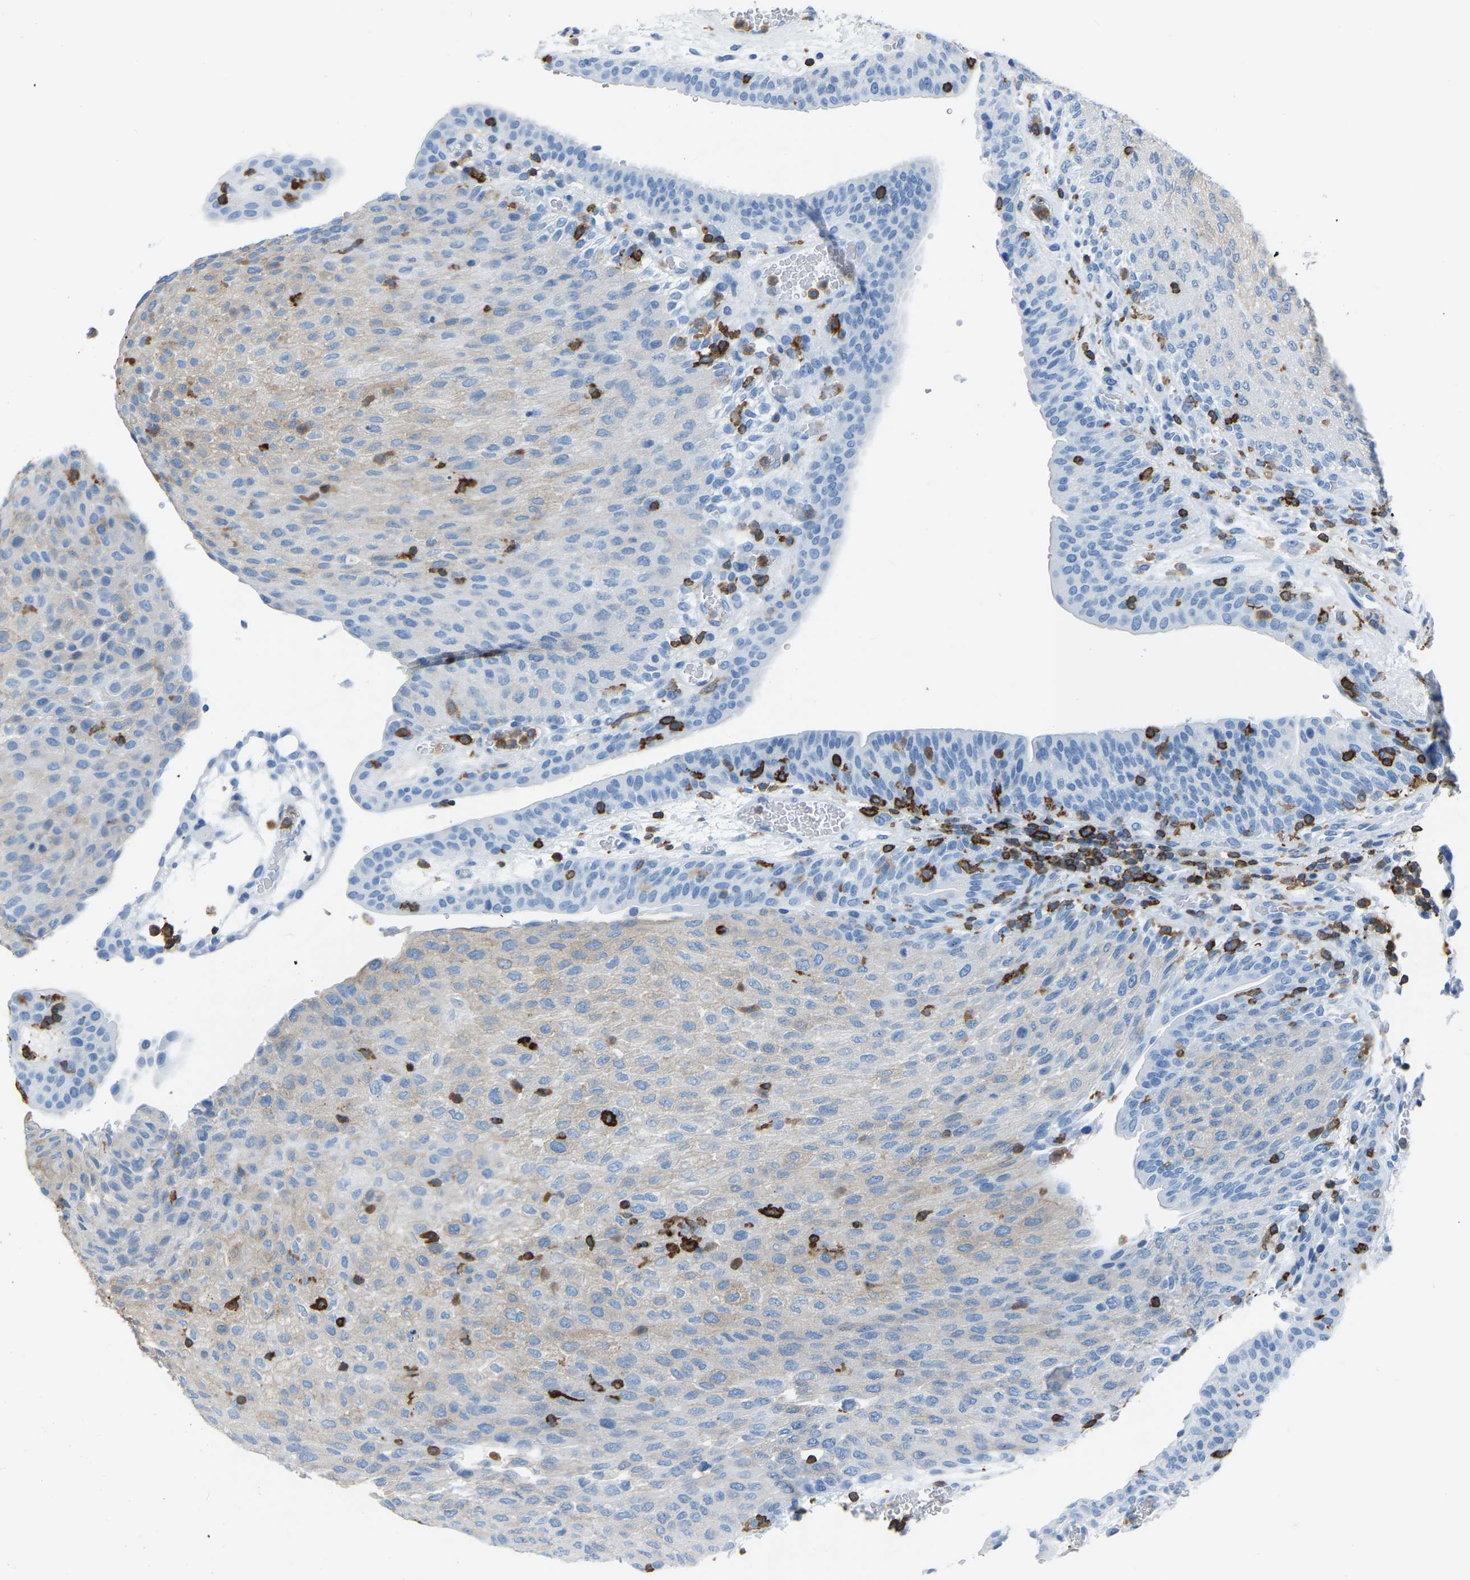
{"staining": {"intensity": "weak", "quantity": "<25%", "location": "cytoplasmic/membranous"}, "tissue": "urothelial cancer", "cell_type": "Tumor cells", "image_type": "cancer", "snomed": [{"axis": "morphology", "description": "Urothelial carcinoma, Low grade"}, {"axis": "morphology", "description": "Urothelial carcinoma, High grade"}, {"axis": "topography", "description": "Urinary bladder"}], "caption": "Immunohistochemical staining of urothelial cancer demonstrates no significant positivity in tumor cells. Brightfield microscopy of IHC stained with DAB (3,3'-diaminobenzidine) (brown) and hematoxylin (blue), captured at high magnification.", "gene": "LSP1", "patient": {"sex": "male", "age": 35}}